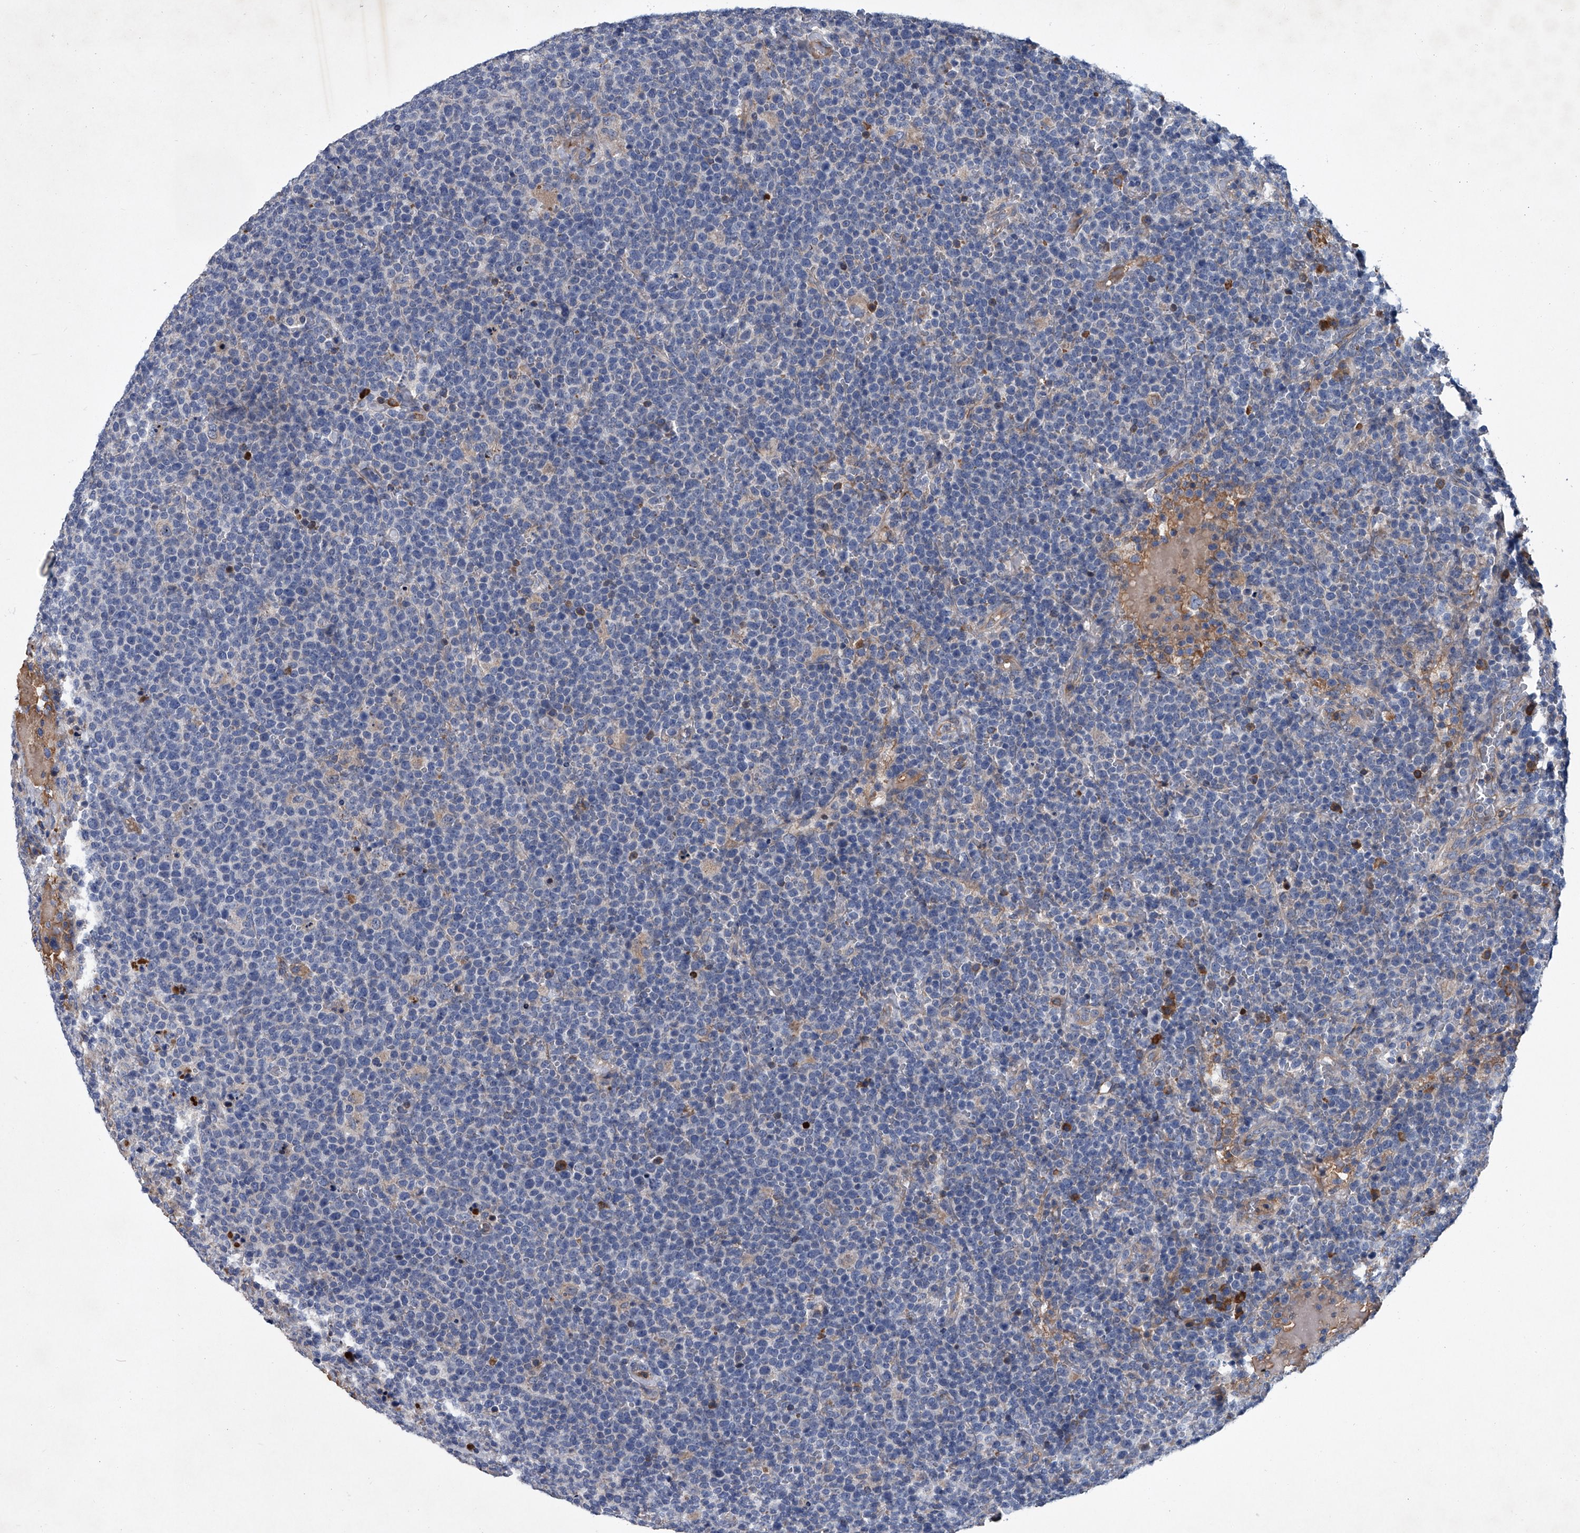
{"staining": {"intensity": "negative", "quantity": "none", "location": "none"}, "tissue": "lymphoma", "cell_type": "Tumor cells", "image_type": "cancer", "snomed": [{"axis": "morphology", "description": "Malignant lymphoma, non-Hodgkin's type, High grade"}, {"axis": "topography", "description": "Lymph node"}], "caption": "This is an IHC micrograph of malignant lymphoma, non-Hodgkin's type (high-grade). There is no staining in tumor cells.", "gene": "ABCG1", "patient": {"sex": "male", "age": 61}}